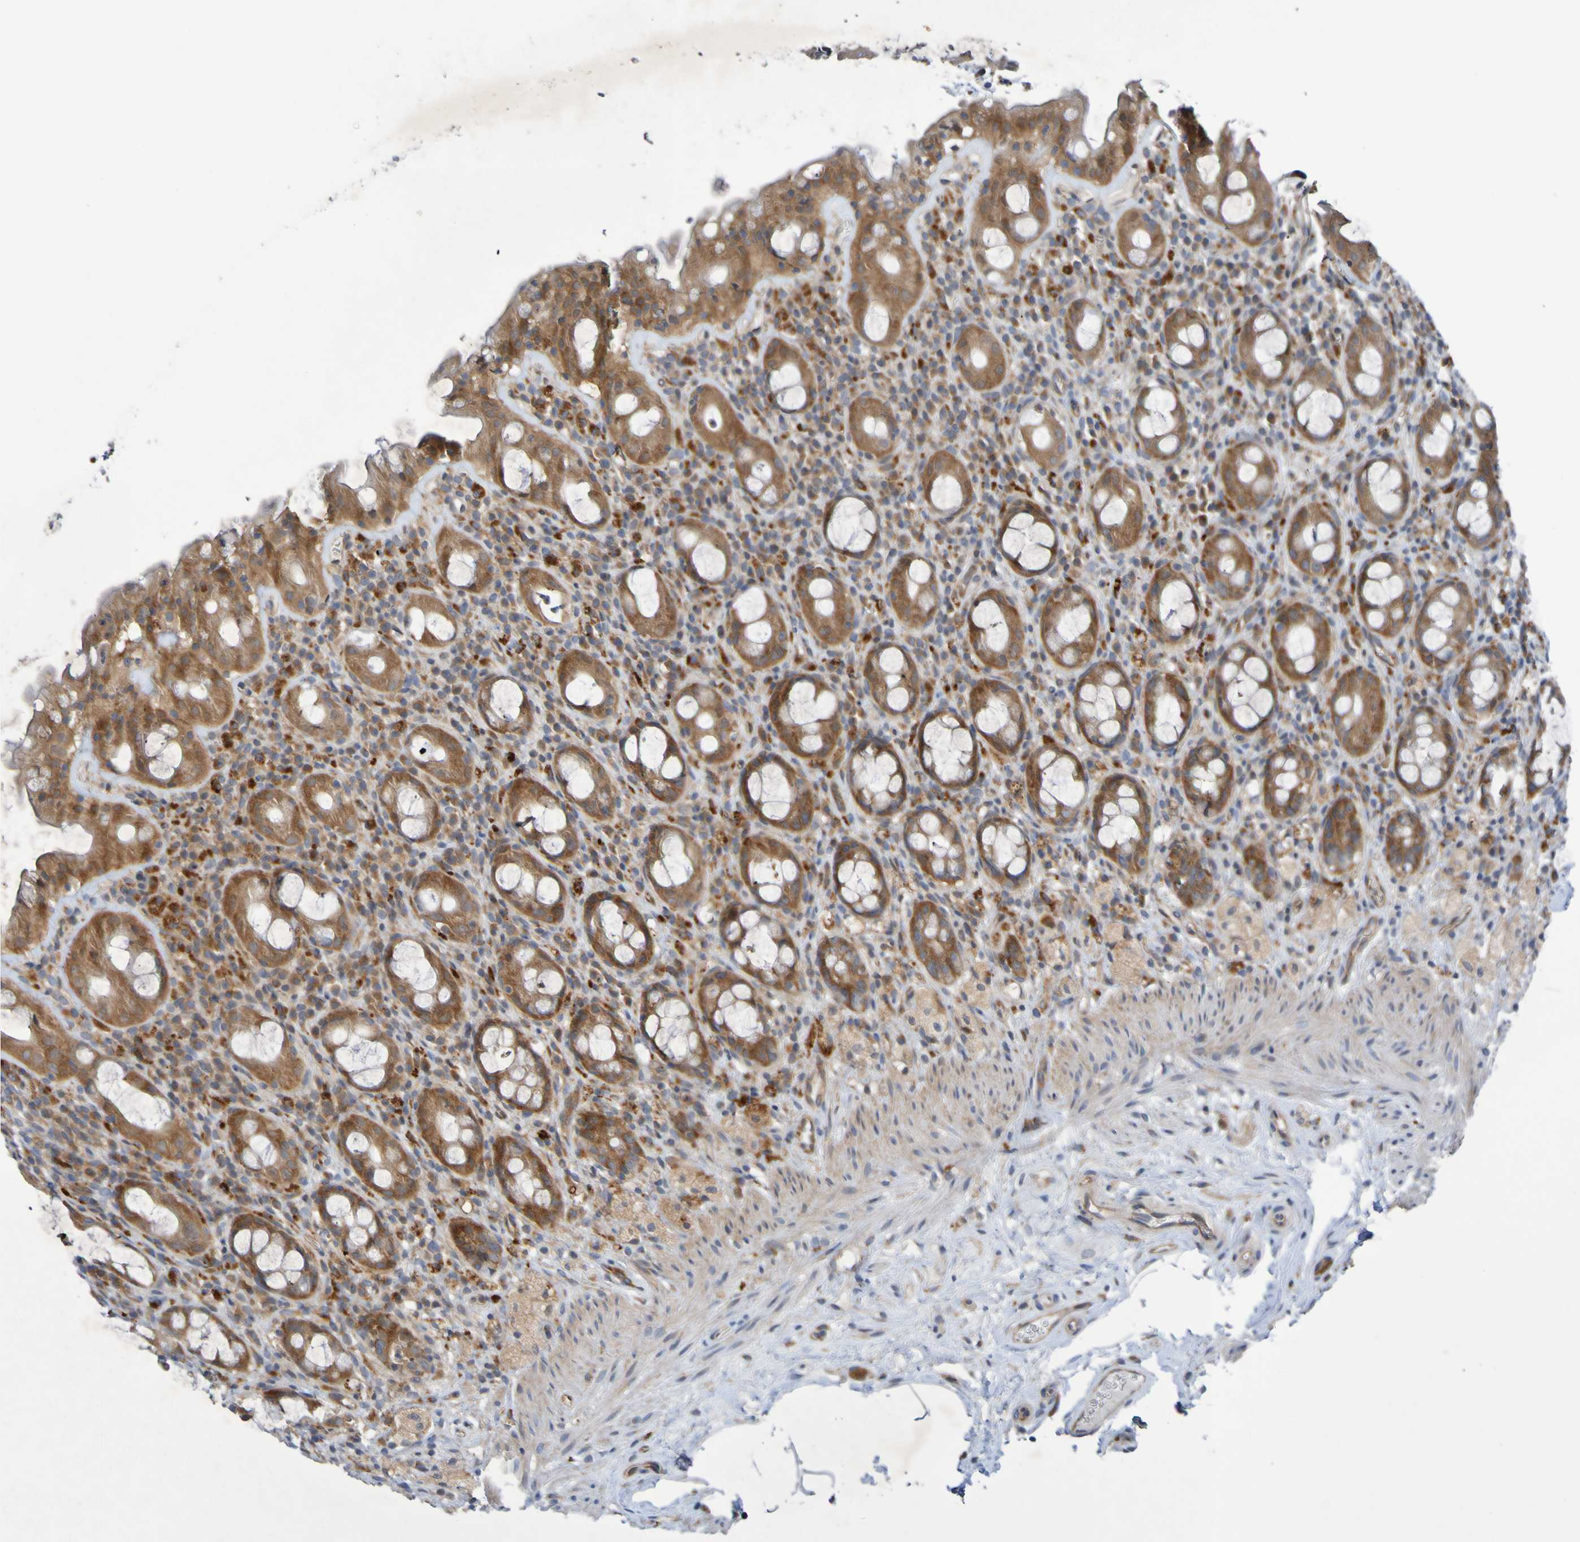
{"staining": {"intensity": "moderate", "quantity": ">75%", "location": "cytoplasmic/membranous"}, "tissue": "rectum", "cell_type": "Glandular cells", "image_type": "normal", "snomed": [{"axis": "morphology", "description": "Normal tissue, NOS"}, {"axis": "topography", "description": "Rectum"}], "caption": "Protein expression analysis of benign rectum reveals moderate cytoplasmic/membranous staining in approximately >75% of glandular cells.", "gene": "SDK1", "patient": {"sex": "male", "age": 44}}